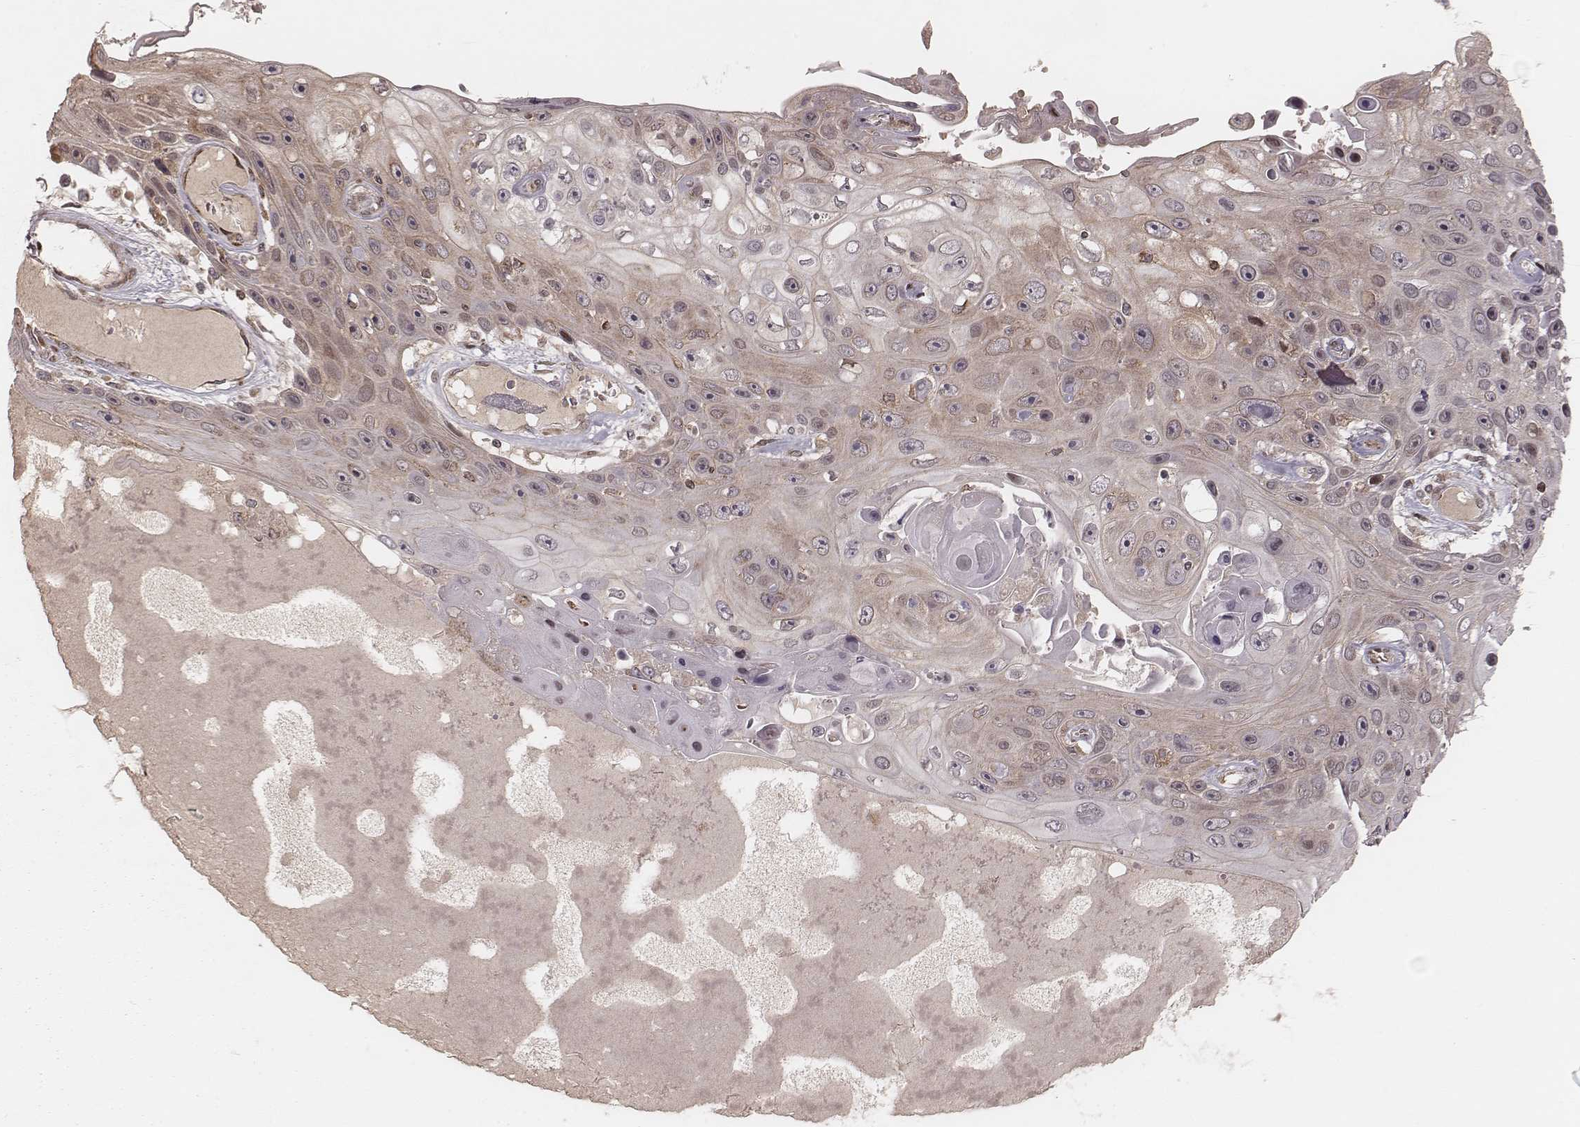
{"staining": {"intensity": "moderate", "quantity": ">75%", "location": "cytoplasmic/membranous"}, "tissue": "skin cancer", "cell_type": "Tumor cells", "image_type": "cancer", "snomed": [{"axis": "morphology", "description": "Squamous cell carcinoma, NOS"}, {"axis": "topography", "description": "Skin"}], "caption": "Protein staining exhibits moderate cytoplasmic/membranous expression in approximately >75% of tumor cells in skin squamous cell carcinoma. Using DAB (3,3'-diaminobenzidine) (brown) and hematoxylin (blue) stains, captured at high magnification using brightfield microscopy.", "gene": "MYO19", "patient": {"sex": "male", "age": 82}}